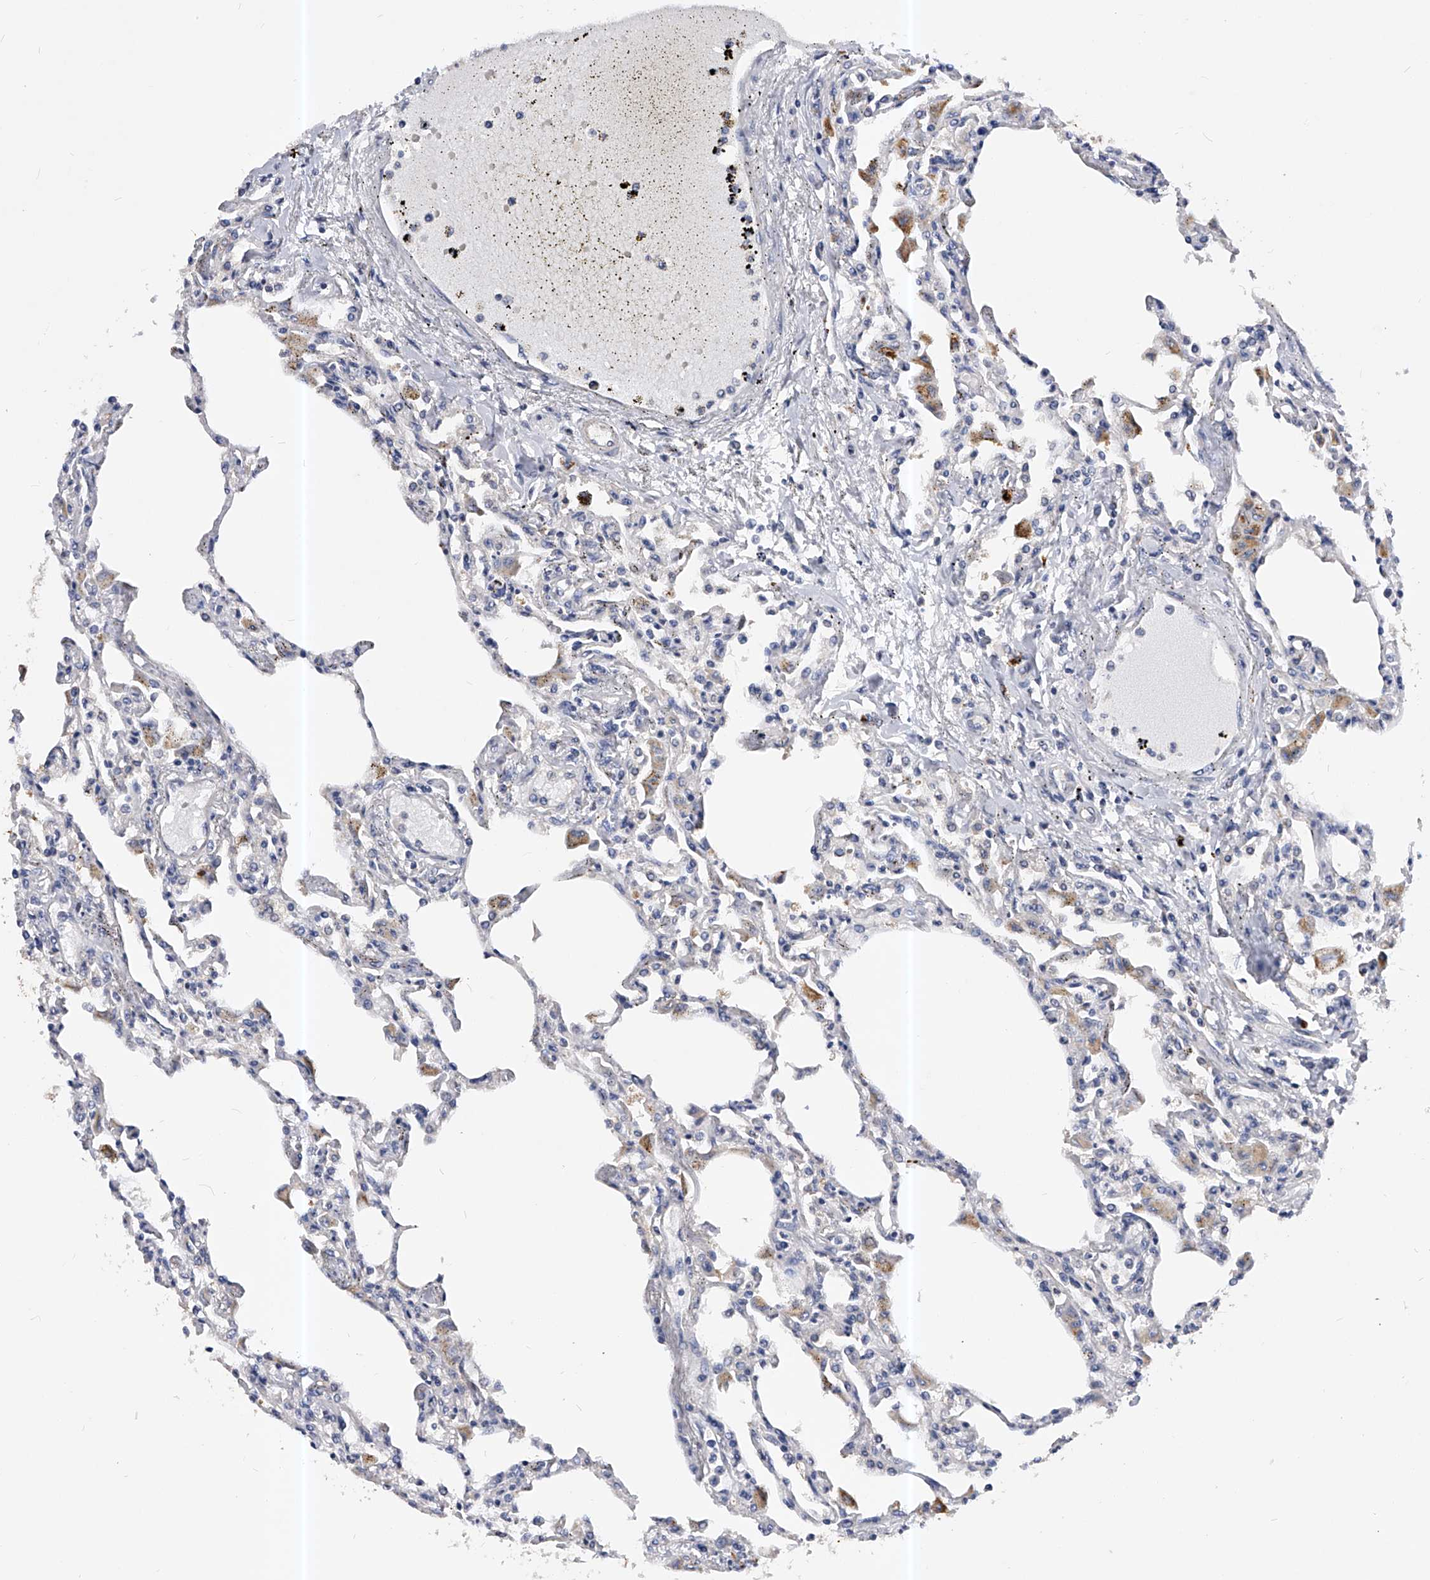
{"staining": {"intensity": "negative", "quantity": "none", "location": "none"}, "tissue": "lung", "cell_type": "Alveolar cells", "image_type": "normal", "snomed": [{"axis": "morphology", "description": "Normal tissue, NOS"}, {"axis": "topography", "description": "Bronchus"}, {"axis": "topography", "description": "Lung"}], "caption": "Immunohistochemical staining of benign human lung displays no significant expression in alveolar cells. The staining is performed using DAB brown chromogen with nuclei counter-stained in using hematoxylin.", "gene": "PPP5C", "patient": {"sex": "female", "age": 49}}